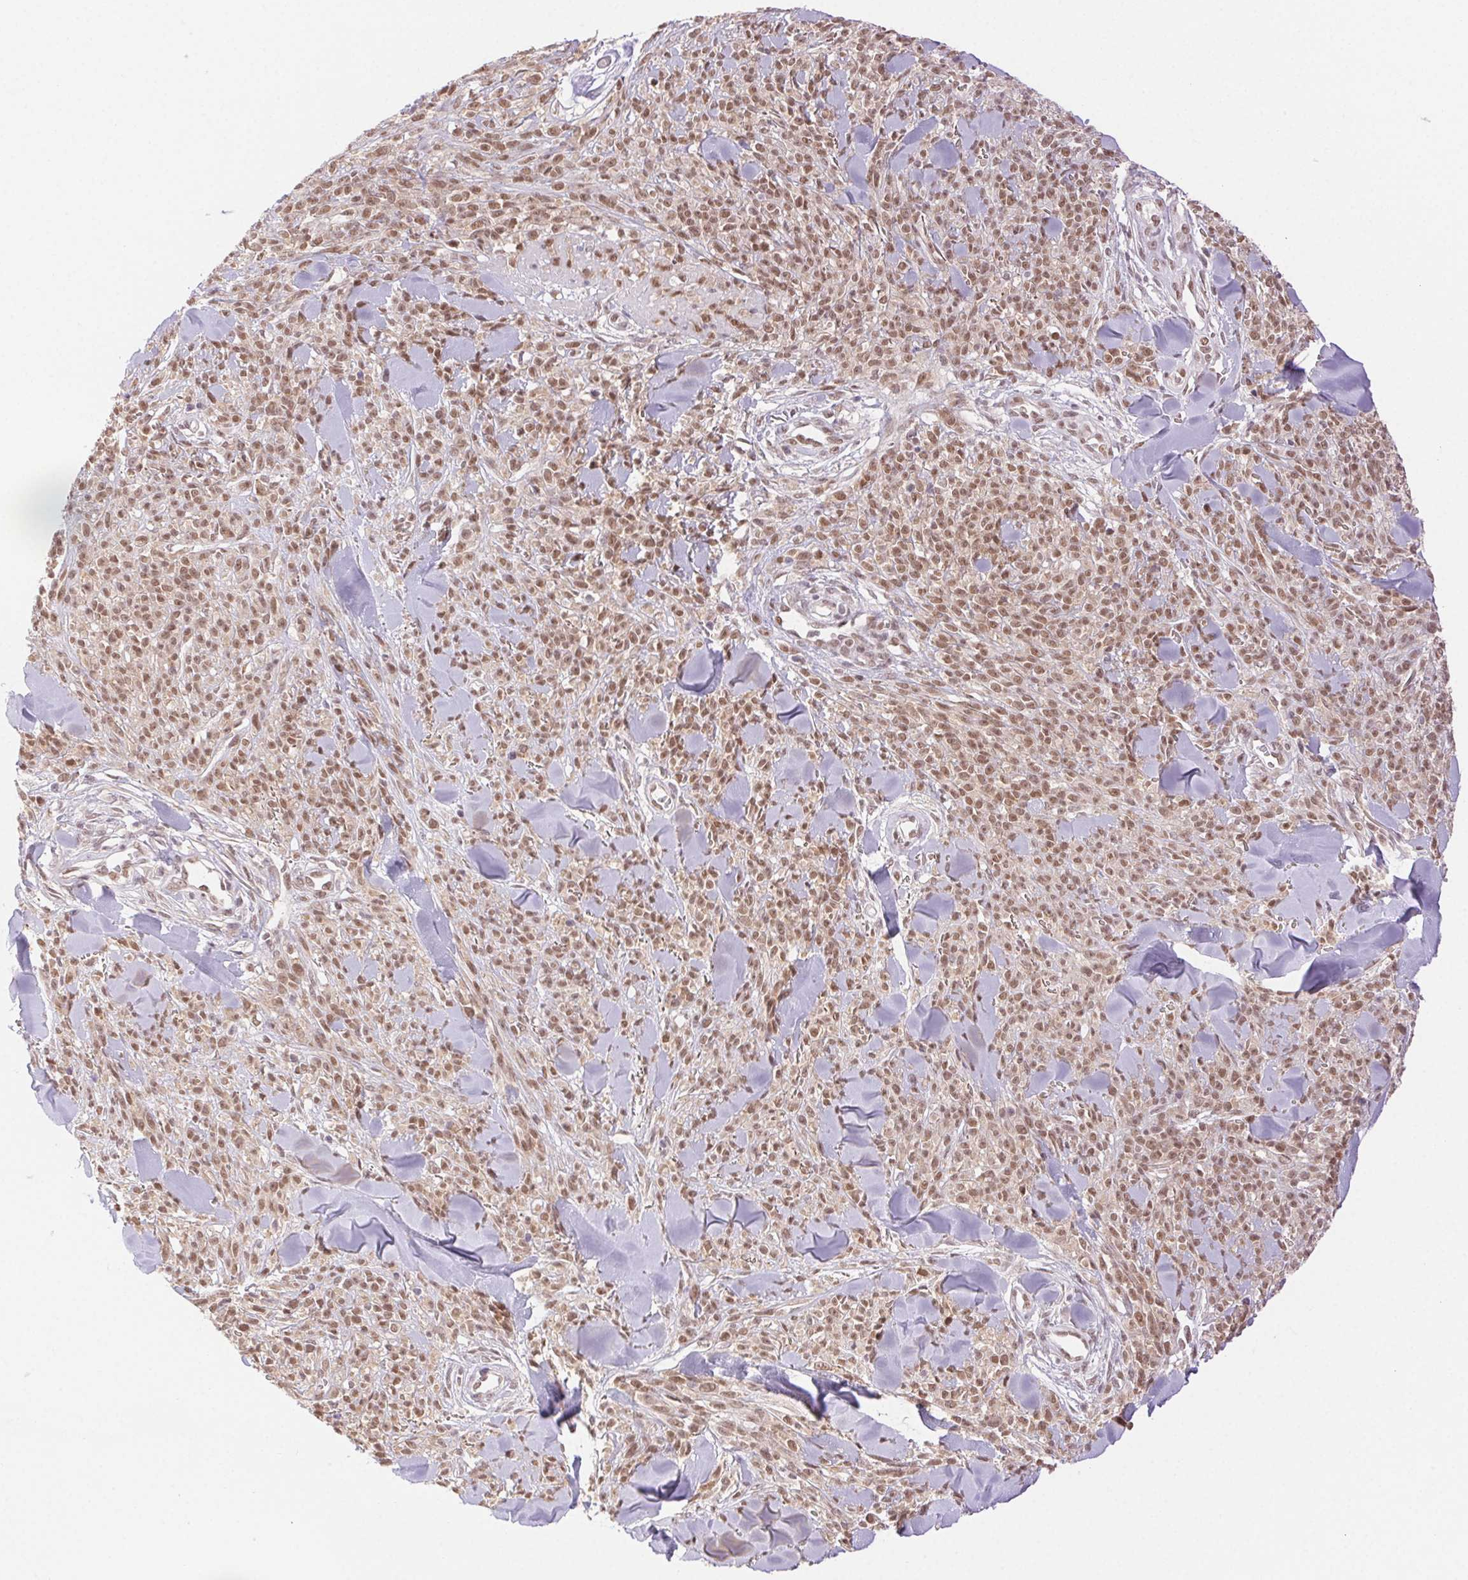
{"staining": {"intensity": "moderate", "quantity": ">75%", "location": "nuclear"}, "tissue": "melanoma", "cell_type": "Tumor cells", "image_type": "cancer", "snomed": [{"axis": "morphology", "description": "Malignant melanoma, NOS"}, {"axis": "topography", "description": "Skin"}, {"axis": "topography", "description": "Skin of trunk"}], "caption": "High-power microscopy captured an IHC photomicrograph of malignant melanoma, revealing moderate nuclear positivity in about >75% of tumor cells.", "gene": "H2AZ2", "patient": {"sex": "male", "age": 74}}